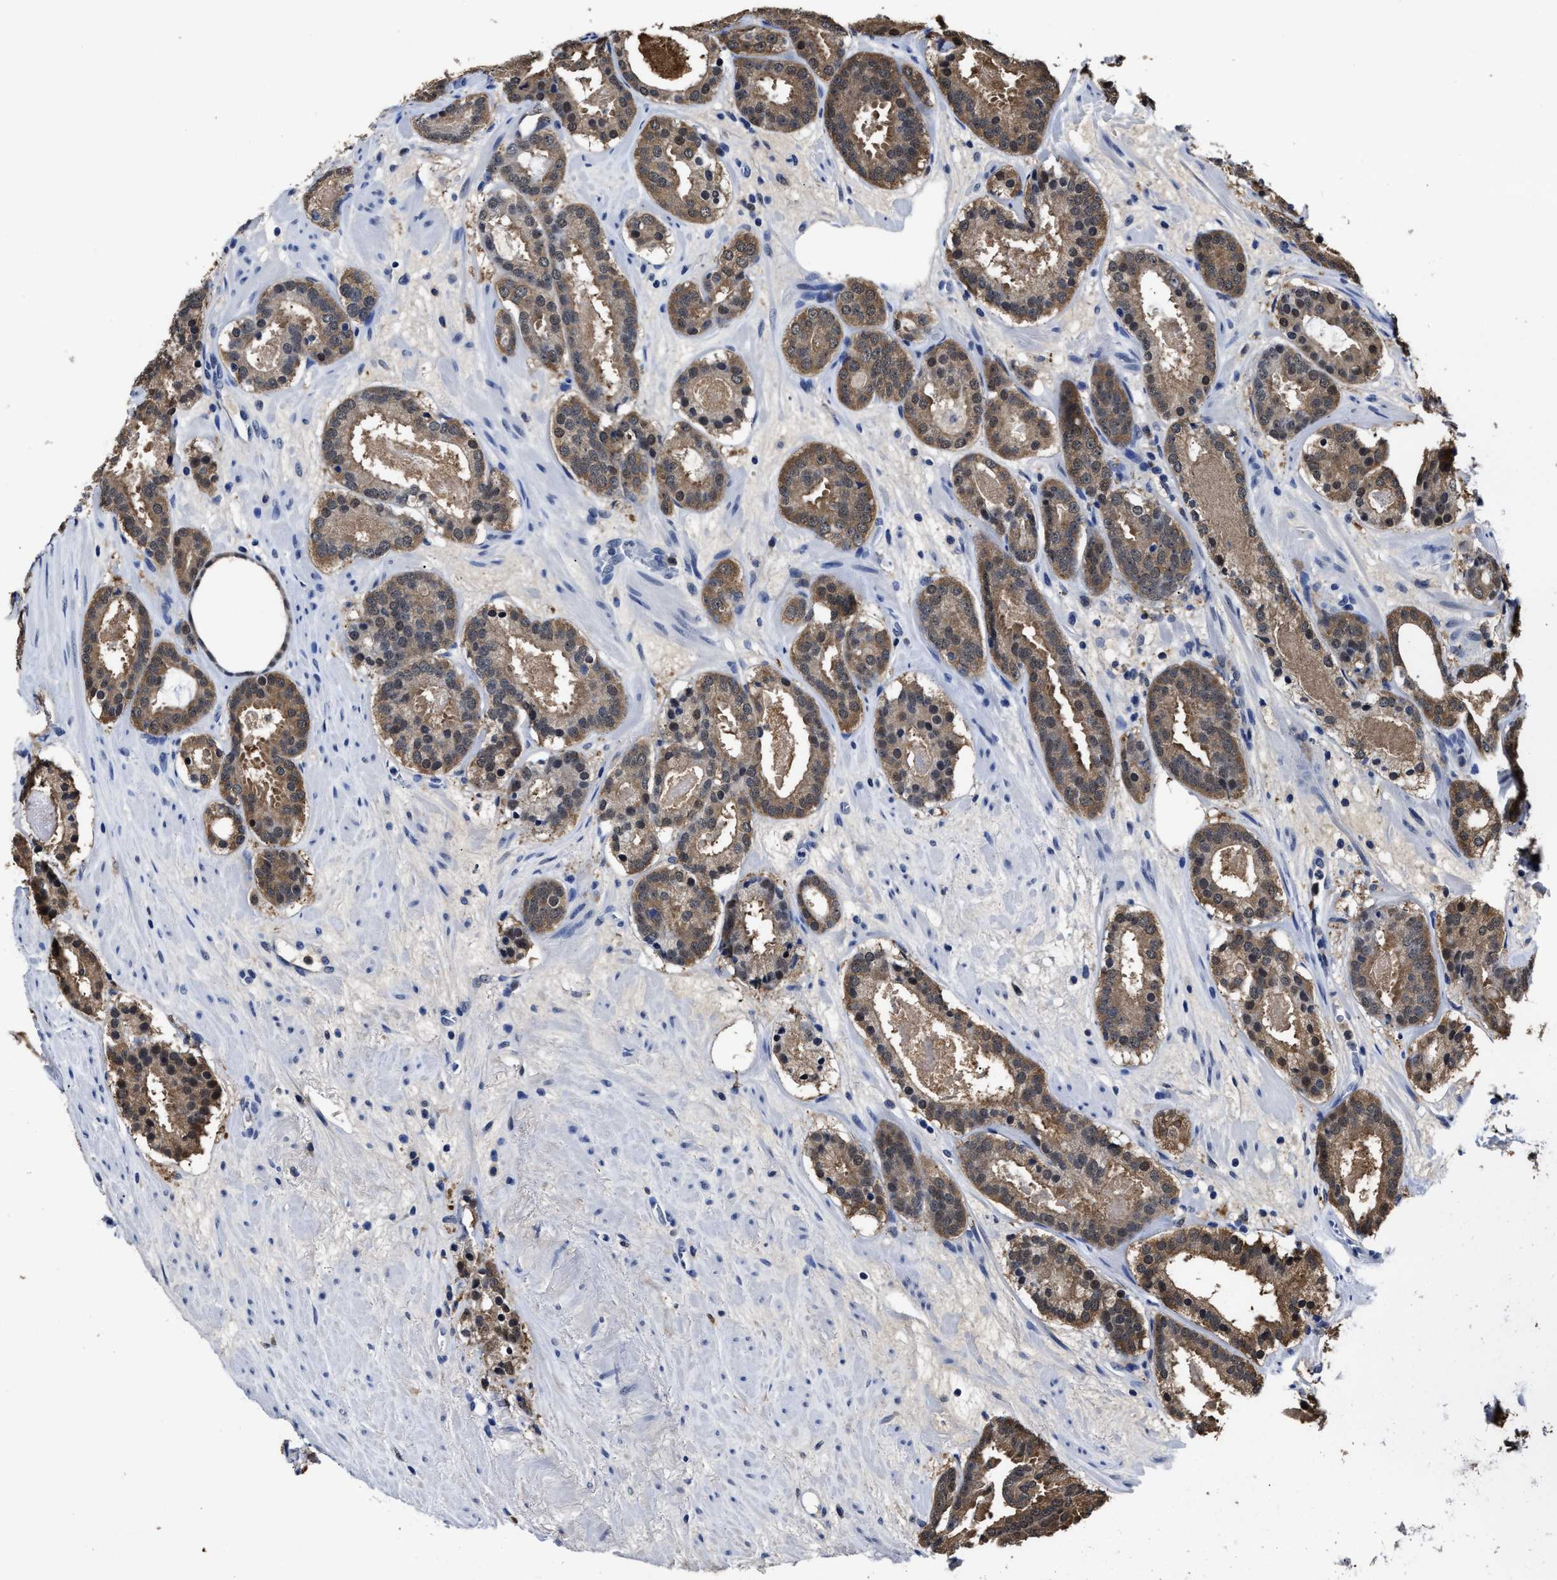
{"staining": {"intensity": "moderate", "quantity": ">75%", "location": "cytoplasmic/membranous,nuclear"}, "tissue": "prostate cancer", "cell_type": "Tumor cells", "image_type": "cancer", "snomed": [{"axis": "morphology", "description": "Adenocarcinoma, Low grade"}, {"axis": "topography", "description": "Prostate"}], "caption": "Prostate cancer (adenocarcinoma (low-grade)) stained with immunohistochemistry exhibits moderate cytoplasmic/membranous and nuclear expression in about >75% of tumor cells. (DAB = brown stain, brightfield microscopy at high magnification).", "gene": "PRPF4B", "patient": {"sex": "male", "age": 69}}